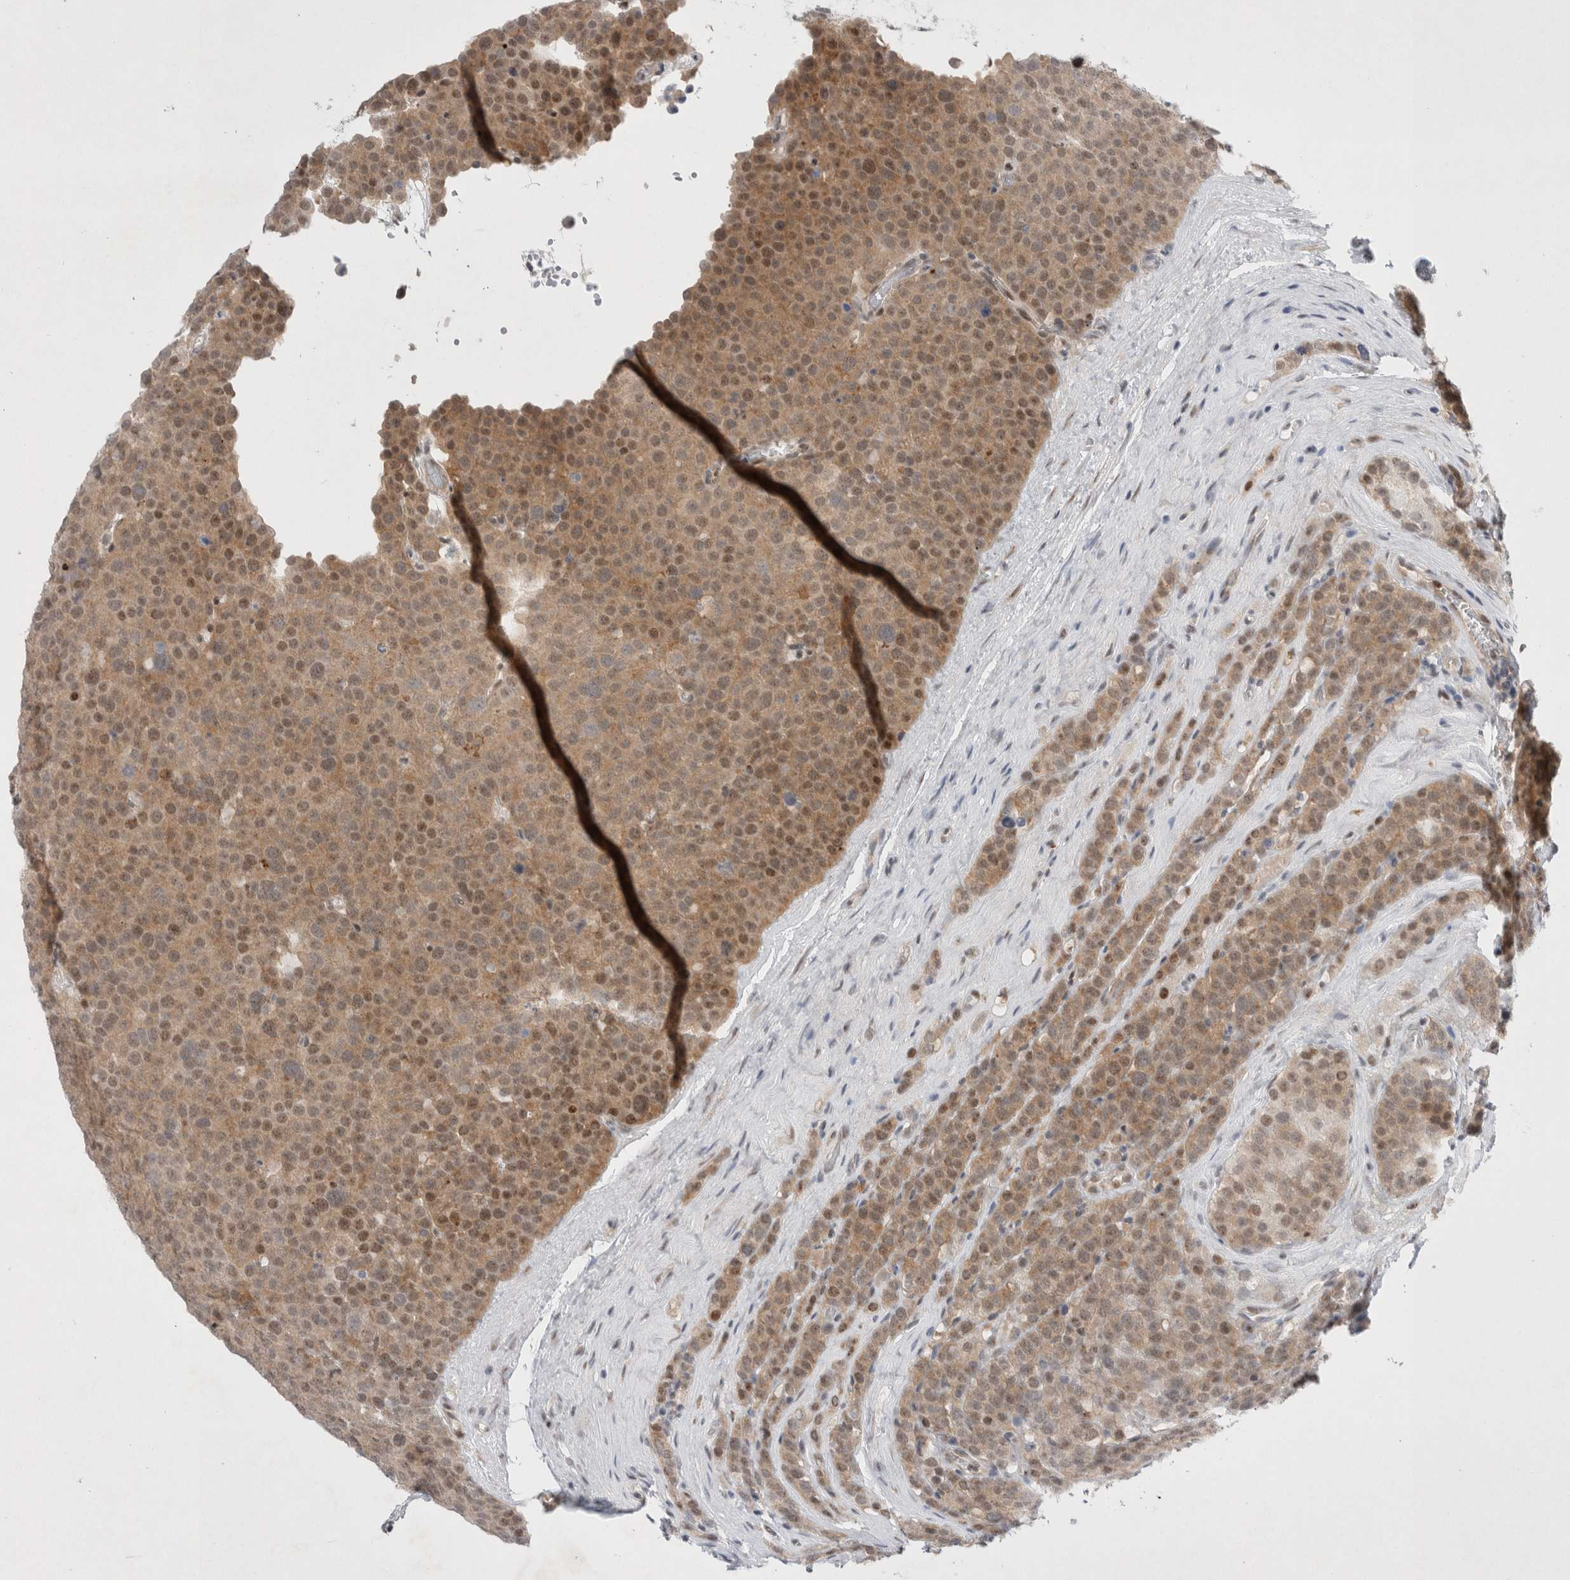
{"staining": {"intensity": "weak", "quantity": ">75%", "location": "cytoplasmic/membranous,nuclear"}, "tissue": "testis cancer", "cell_type": "Tumor cells", "image_type": "cancer", "snomed": [{"axis": "morphology", "description": "Seminoma, NOS"}, {"axis": "topography", "description": "Testis"}], "caption": "Protein staining of testis seminoma tissue shows weak cytoplasmic/membranous and nuclear staining in about >75% of tumor cells. The protein is stained brown, and the nuclei are stained in blue (DAB (3,3'-diaminobenzidine) IHC with brightfield microscopy, high magnification).", "gene": "WIPF2", "patient": {"sex": "male", "age": 71}}